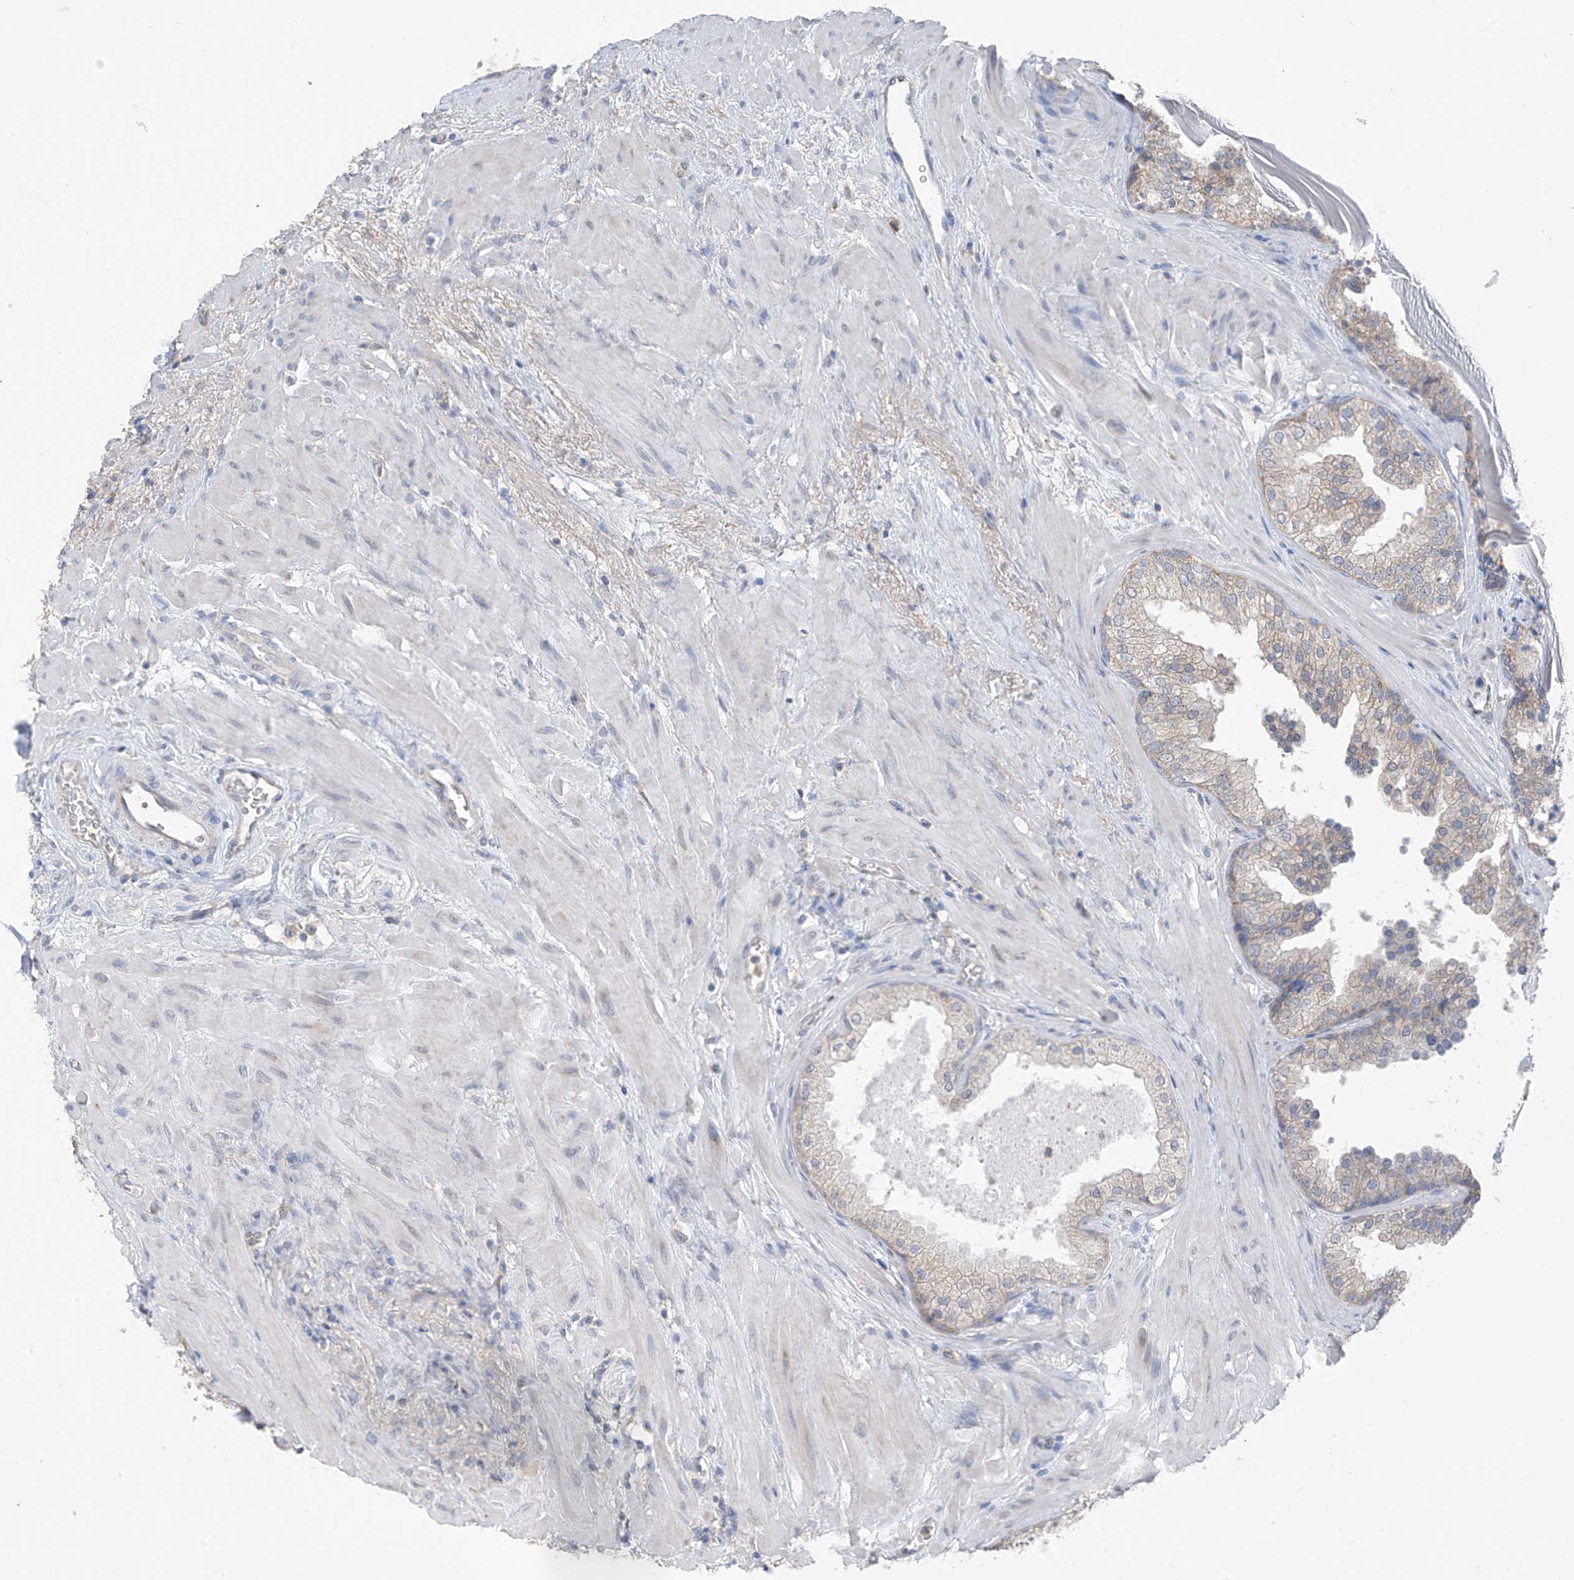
{"staining": {"intensity": "weak", "quantity": "25%-75%", "location": "cytoplasmic/membranous"}, "tissue": "prostate", "cell_type": "Glandular cells", "image_type": "normal", "snomed": [{"axis": "morphology", "description": "Normal tissue, NOS"}, {"axis": "topography", "description": "Prostate"}], "caption": "Immunohistochemical staining of normal prostate reveals weak cytoplasmic/membranous protein positivity in approximately 25%-75% of glandular cells.", "gene": "RPL4", "patient": {"sex": "male", "age": 48}}